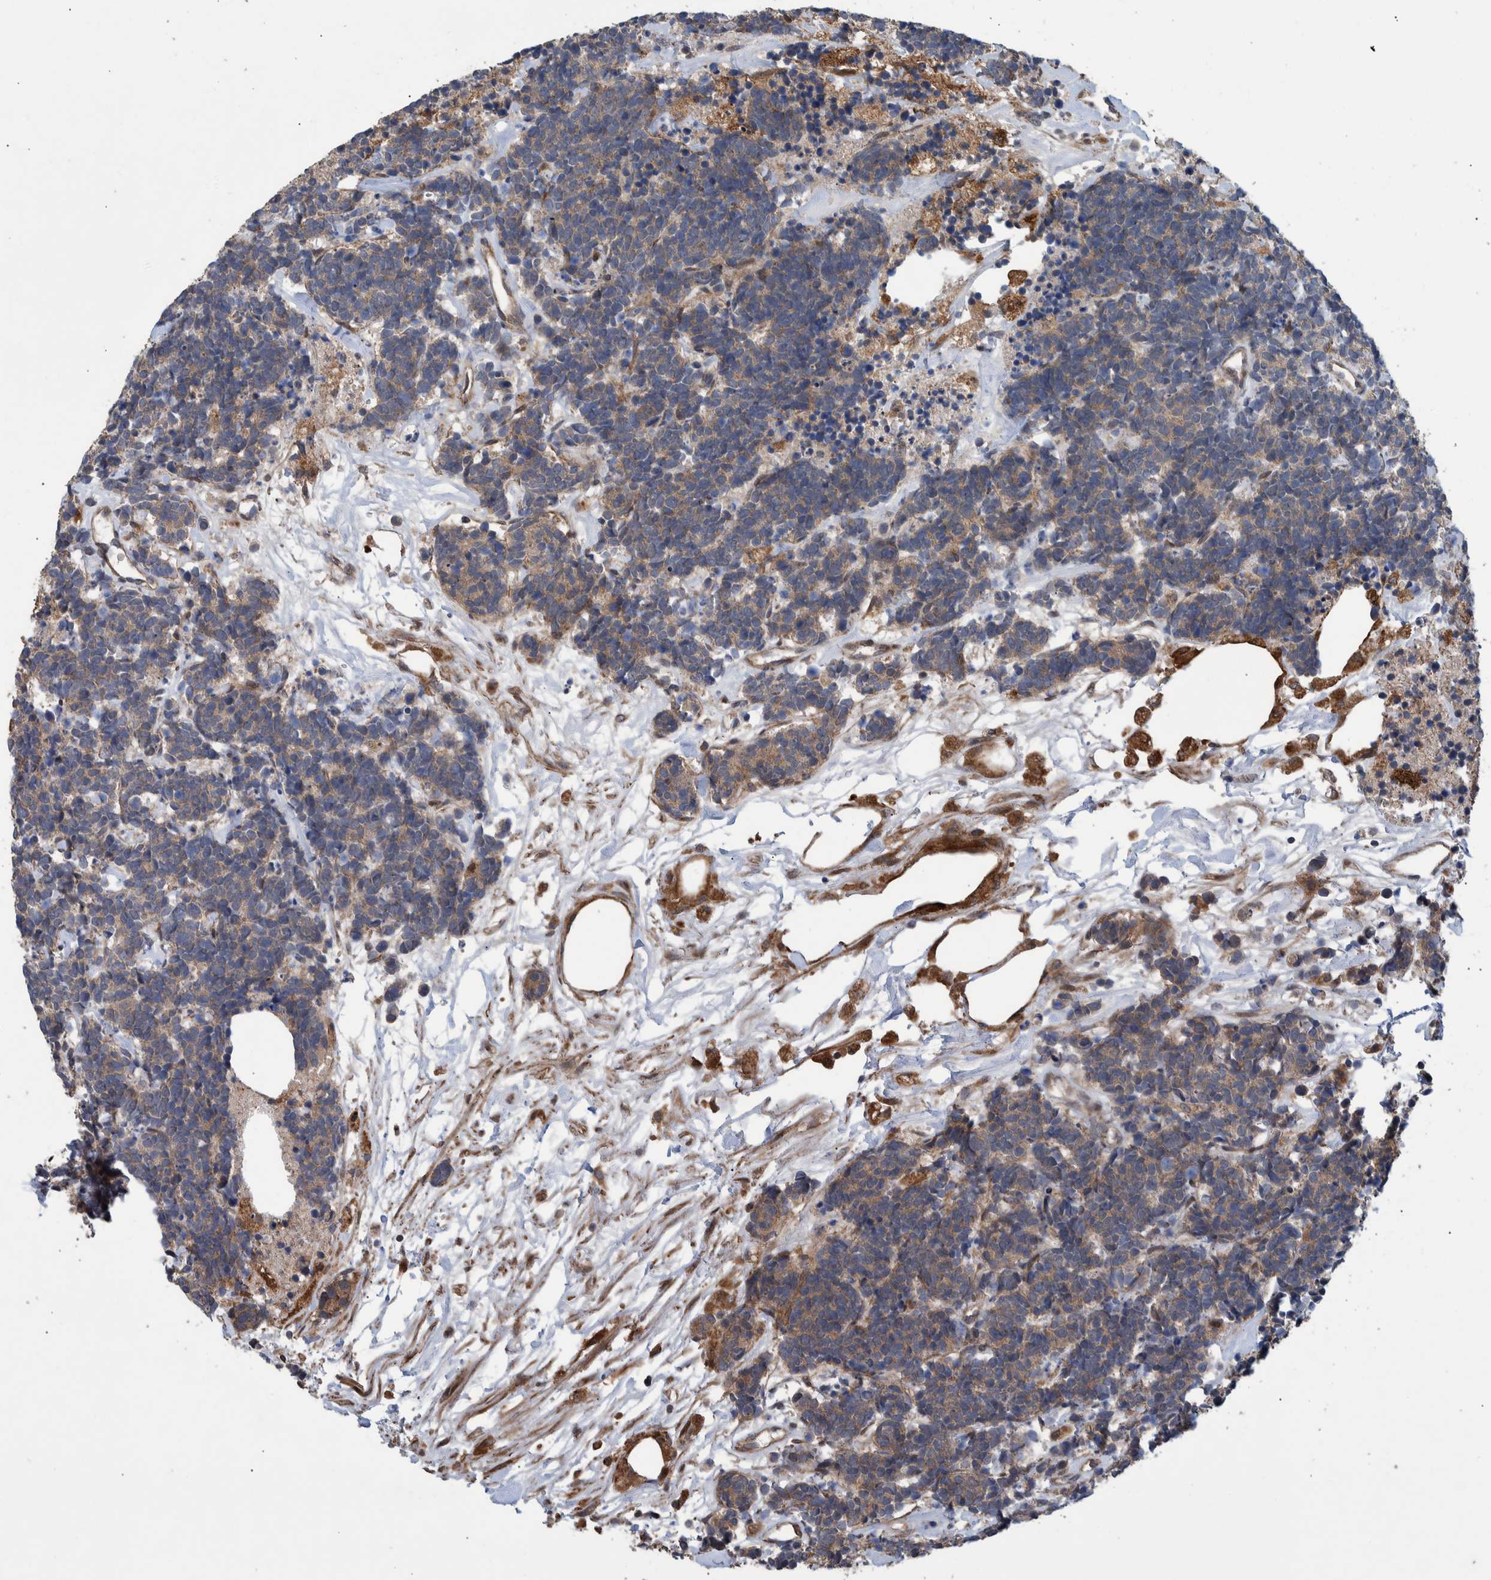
{"staining": {"intensity": "weak", "quantity": ">75%", "location": "cytoplasmic/membranous"}, "tissue": "carcinoid", "cell_type": "Tumor cells", "image_type": "cancer", "snomed": [{"axis": "morphology", "description": "Carcinoma, NOS"}, {"axis": "morphology", "description": "Carcinoid, malignant, NOS"}, {"axis": "topography", "description": "Urinary bladder"}], "caption": "A low amount of weak cytoplasmic/membranous expression is seen in approximately >75% of tumor cells in carcinoid tissue. The staining was performed using DAB to visualize the protein expression in brown, while the nuclei were stained in blue with hematoxylin (Magnification: 20x).", "gene": "B3GNTL1", "patient": {"sex": "male", "age": 57}}